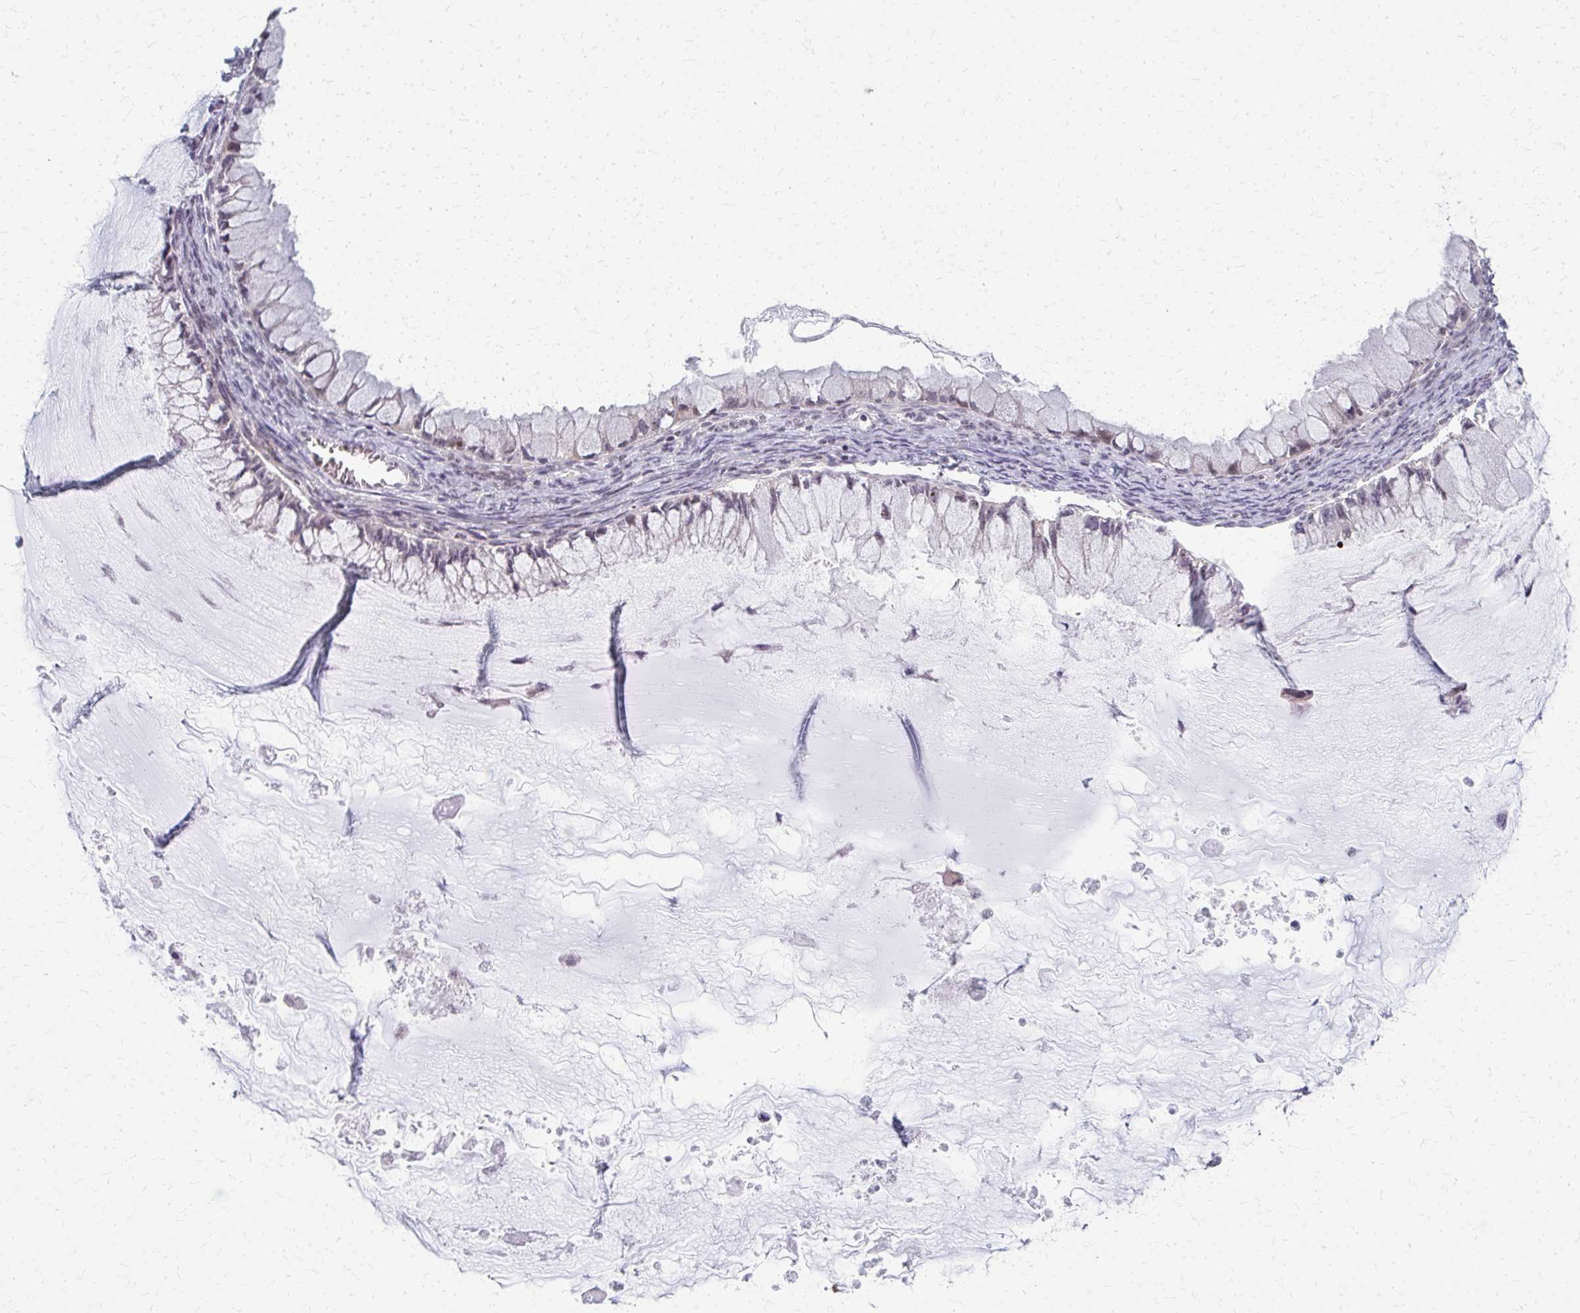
{"staining": {"intensity": "weak", "quantity": "<25%", "location": "nuclear"}, "tissue": "ovarian cancer", "cell_type": "Tumor cells", "image_type": "cancer", "snomed": [{"axis": "morphology", "description": "Cystadenocarcinoma, mucinous, NOS"}, {"axis": "topography", "description": "Ovary"}], "caption": "An IHC photomicrograph of ovarian cancer is shown. There is no staining in tumor cells of ovarian cancer.", "gene": "NUDT16", "patient": {"sex": "female", "age": 34}}